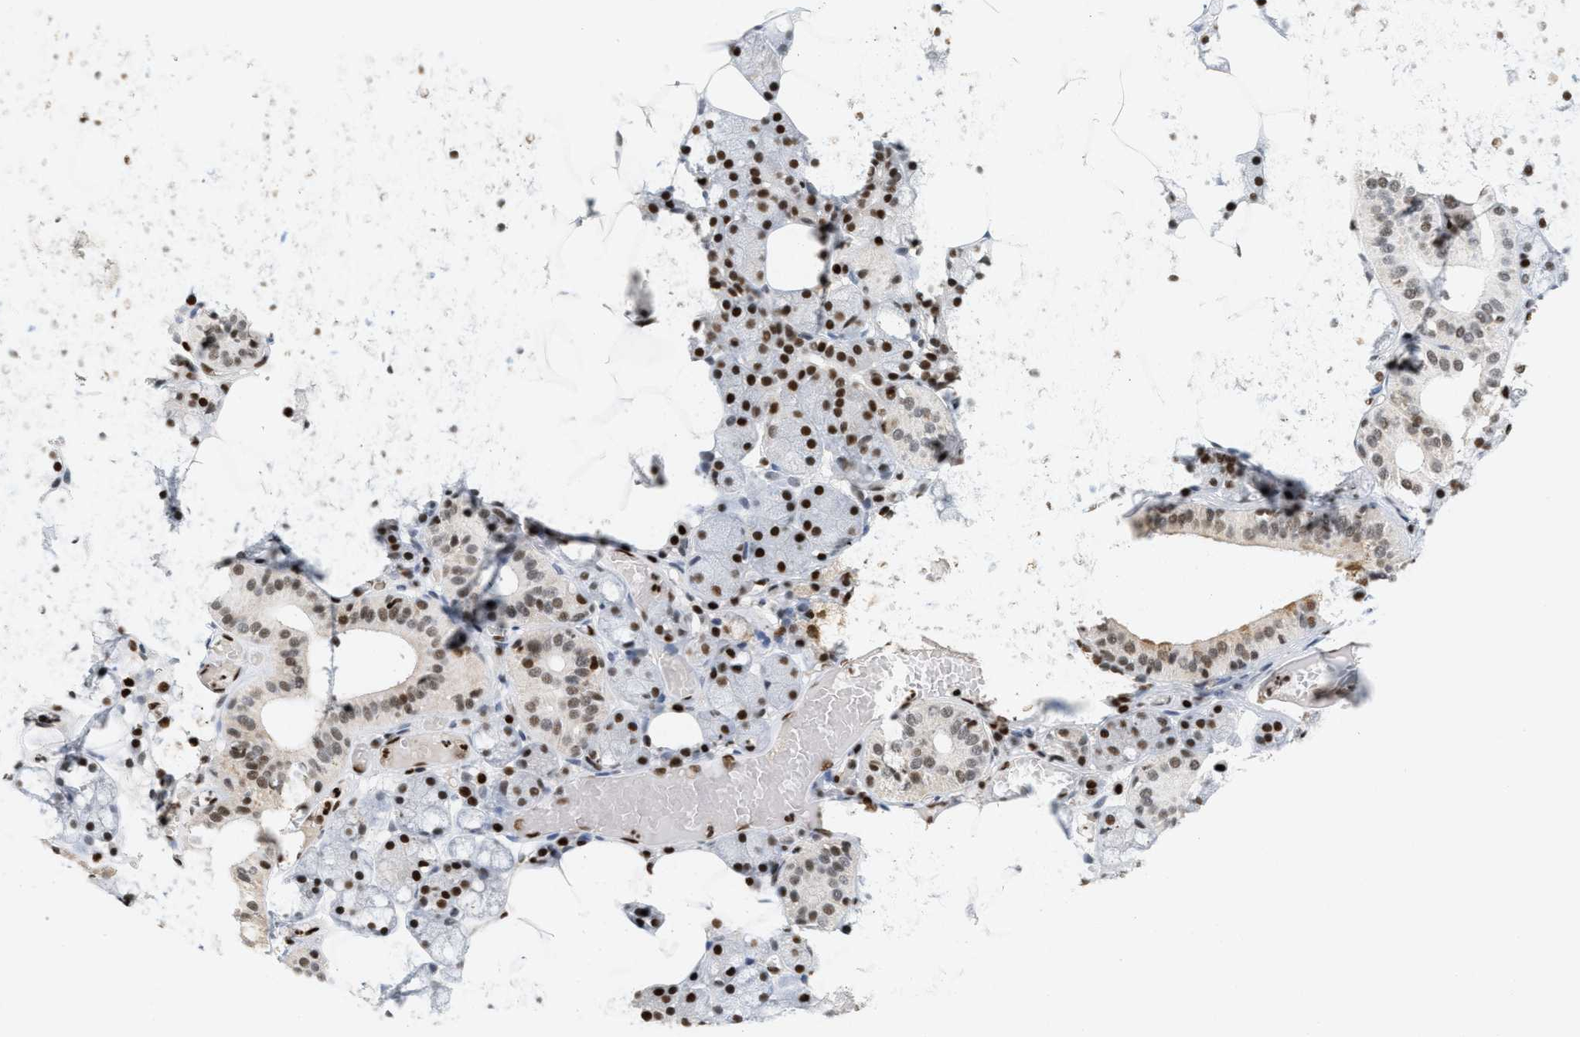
{"staining": {"intensity": "strong", "quantity": ">75%", "location": "nuclear"}, "tissue": "salivary gland", "cell_type": "Glandular cells", "image_type": "normal", "snomed": [{"axis": "morphology", "description": "Normal tissue, NOS"}, {"axis": "topography", "description": "Salivary gland"}], "caption": "This photomicrograph exhibits IHC staining of normal human salivary gland, with high strong nuclear positivity in approximately >75% of glandular cells.", "gene": "C17orf49", "patient": {"sex": "female", "age": 33}}